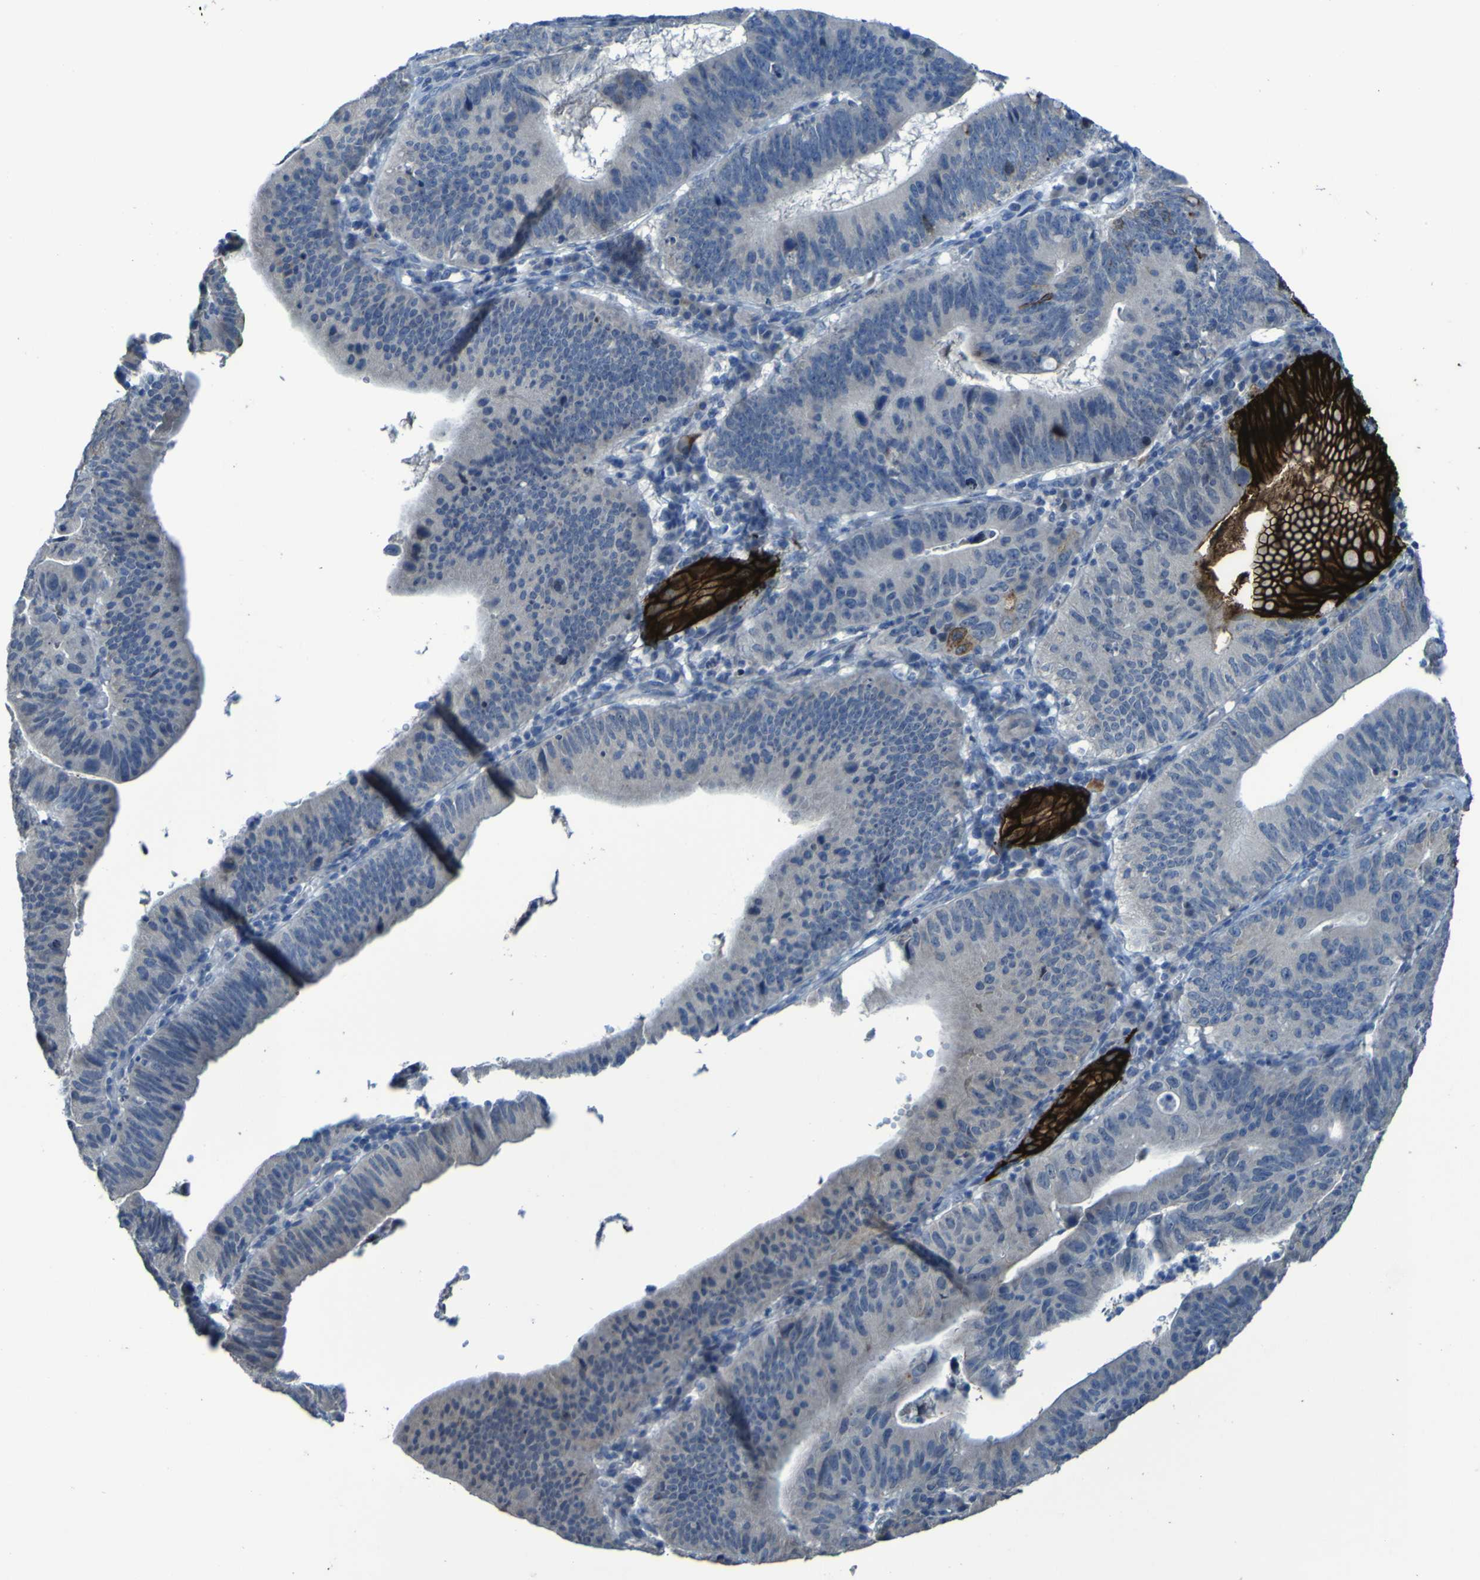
{"staining": {"intensity": "strong", "quantity": "<25%", "location": "cytoplasmic/membranous"}, "tissue": "stomach cancer", "cell_type": "Tumor cells", "image_type": "cancer", "snomed": [{"axis": "morphology", "description": "Adenocarcinoma, NOS"}, {"axis": "topography", "description": "Stomach"}], "caption": "Immunohistochemical staining of human adenocarcinoma (stomach) exhibits medium levels of strong cytoplasmic/membranous staining in approximately <25% of tumor cells. Immunohistochemistry (ihc) stains the protein in brown and the nuclei are stained blue.", "gene": "CLDN18", "patient": {"sex": "male", "age": 59}}